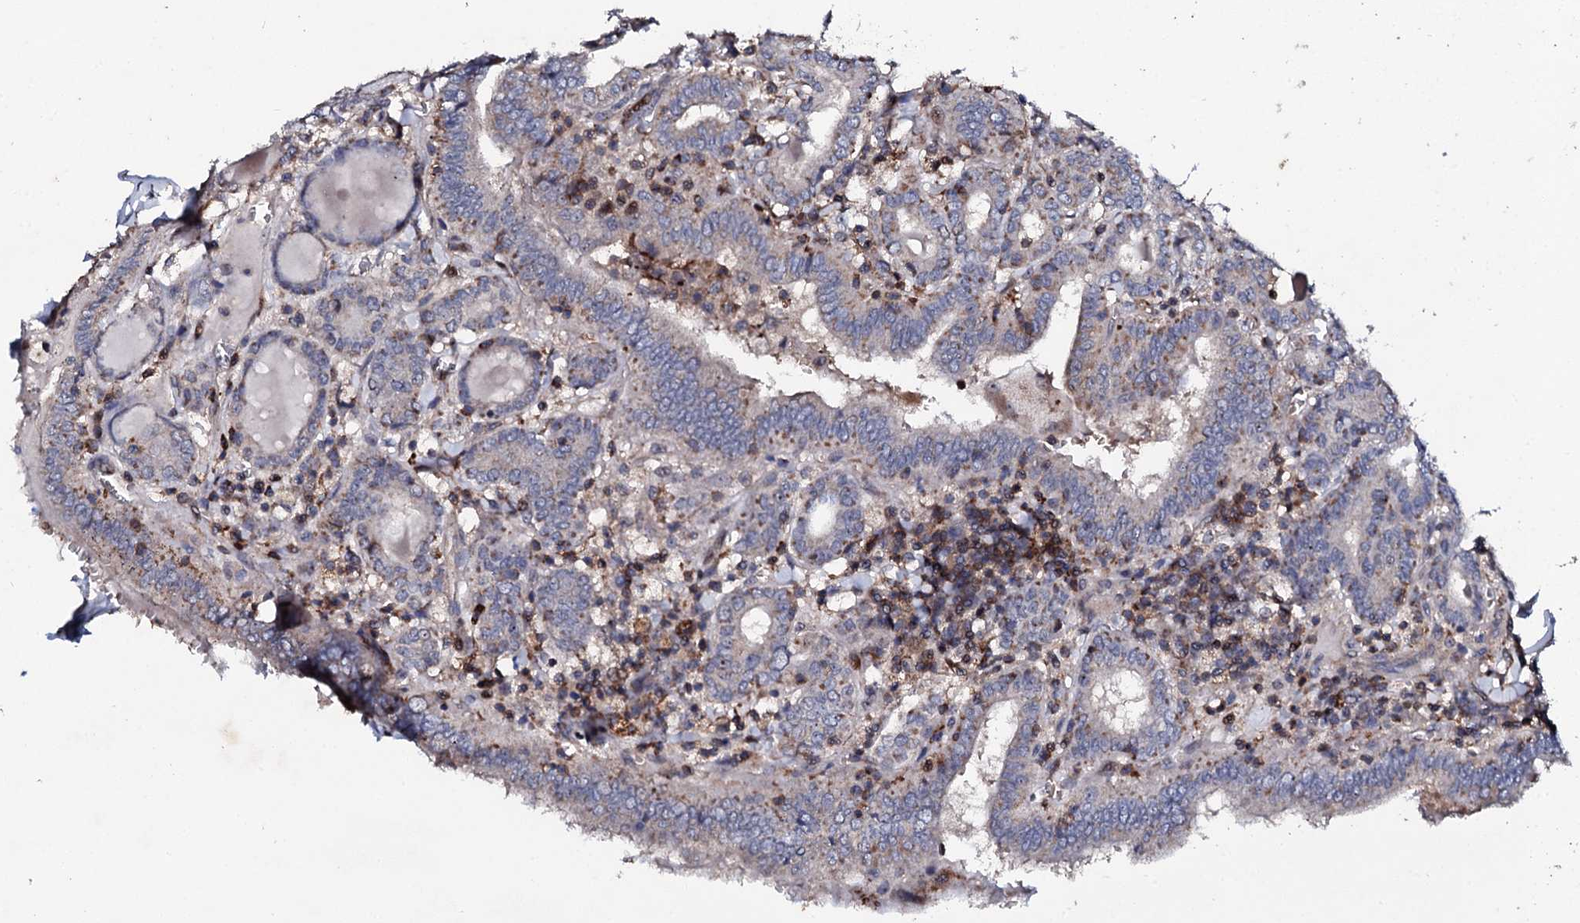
{"staining": {"intensity": "weak", "quantity": "<25%", "location": "cytoplasmic/membranous"}, "tissue": "thyroid cancer", "cell_type": "Tumor cells", "image_type": "cancer", "snomed": [{"axis": "morphology", "description": "Papillary adenocarcinoma, NOS"}, {"axis": "topography", "description": "Thyroid gland"}], "caption": "DAB (3,3'-diaminobenzidine) immunohistochemical staining of human papillary adenocarcinoma (thyroid) exhibits no significant positivity in tumor cells. Brightfield microscopy of IHC stained with DAB (3,3'-diaminobenzidine) (brown) and hematoxylin (blue), captured at high magnification.", "gene": "GTPBP4", "patient": {"sex": "female", "age": 72}}